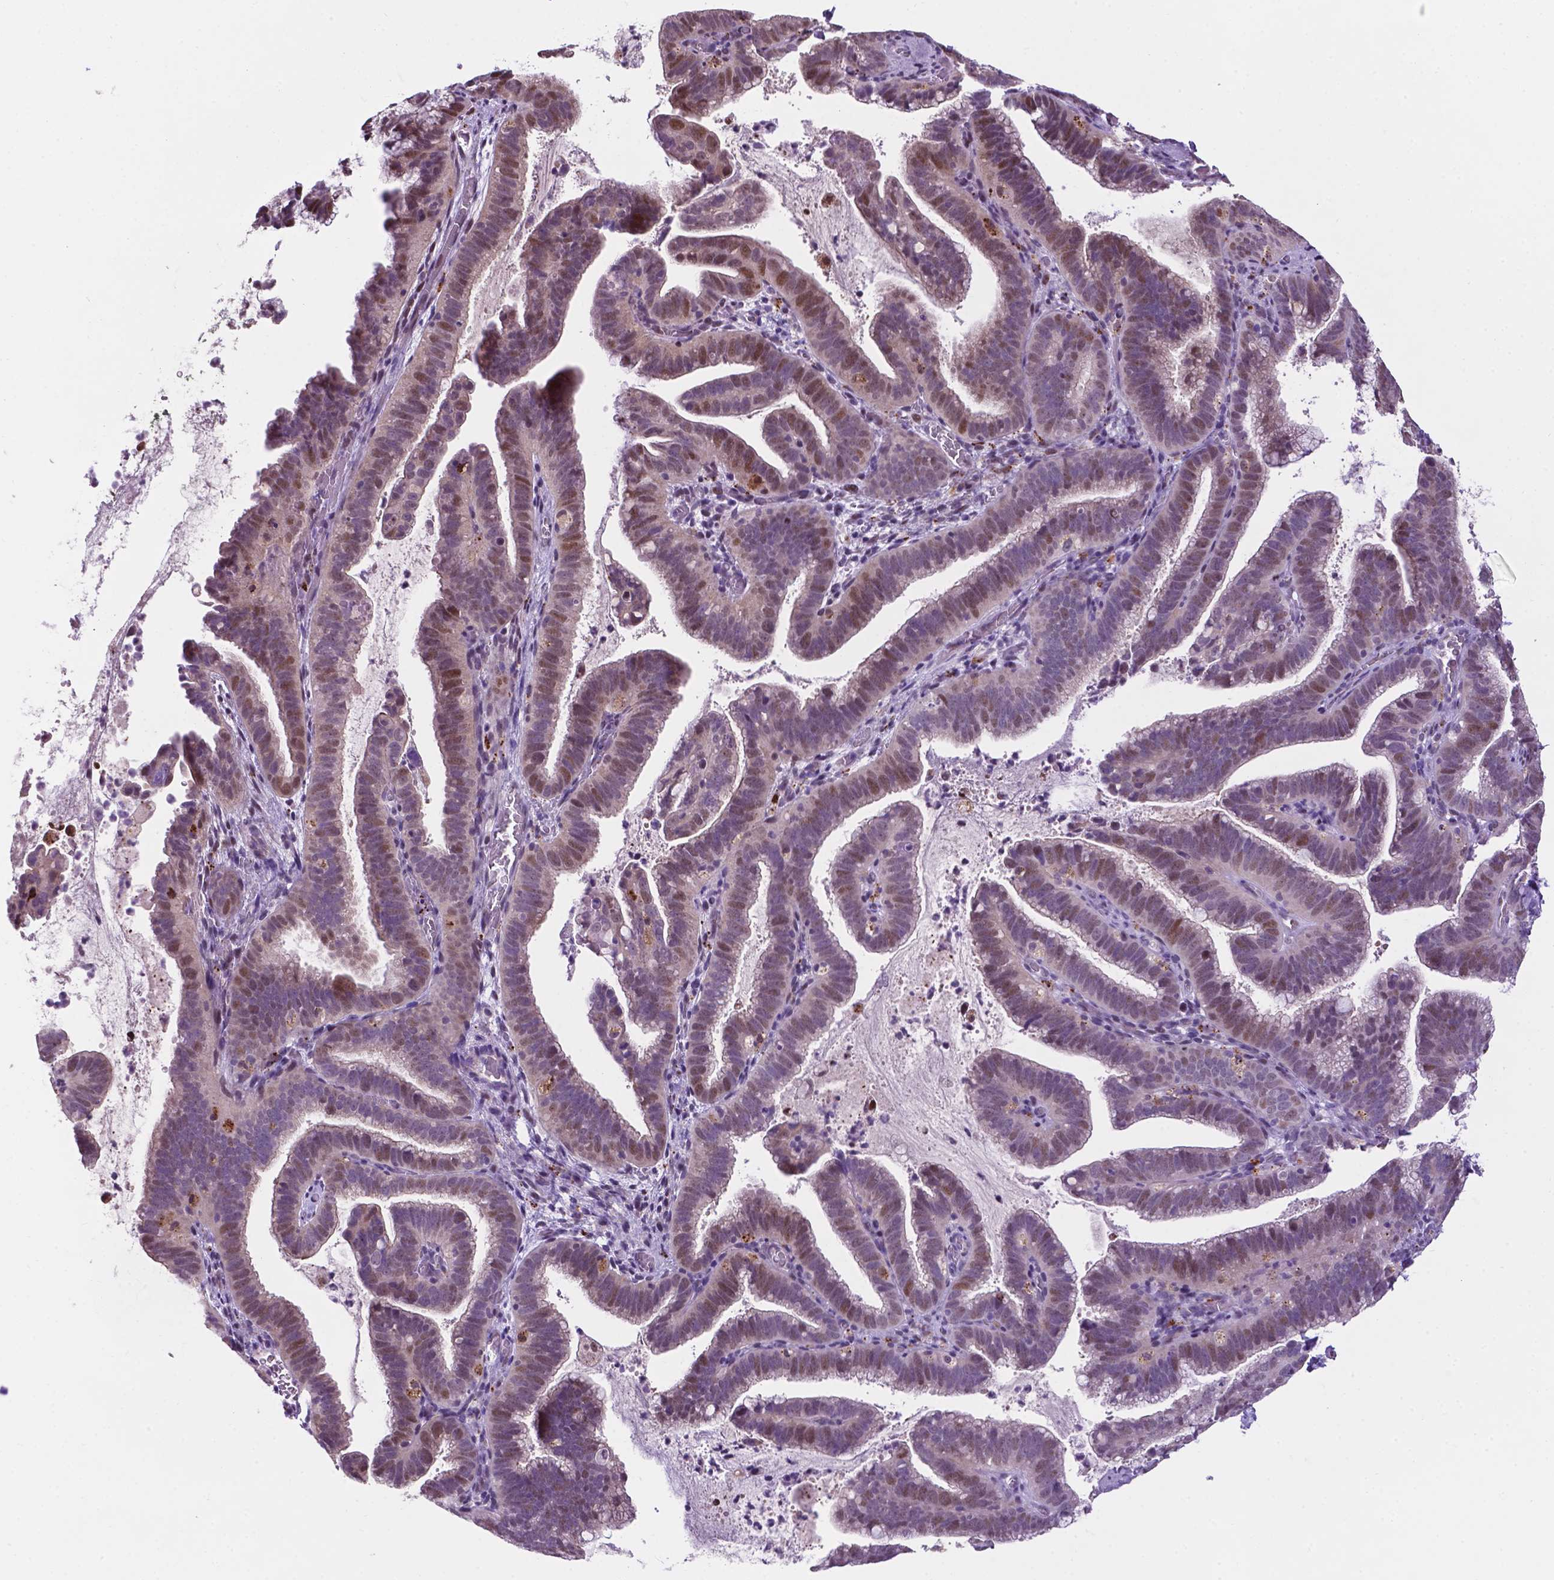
{"staining": {"intensity": "weak", "quantity": "25%-75%", "location": "cytoplasmic/membranous,nuclear"}, "tissue": "cervical cancer", "cell_type": "Tumor cells", "image_type": "cancer", "snomed": [{"axis": "morphology", "description": "Adenocarcinoma, NOS"}, {"axis": "topography", "description": "Cervix"}], "caption": "This photomicrograph displays immunohistochemistry staining of cervical adenocarcinoma, with low weak cytoplasmic/membranous and nuclear staining in about 25%-75% of tumor cells.", "gene": "SMAD3", "patient": {"sex": "female", "age": 61}}